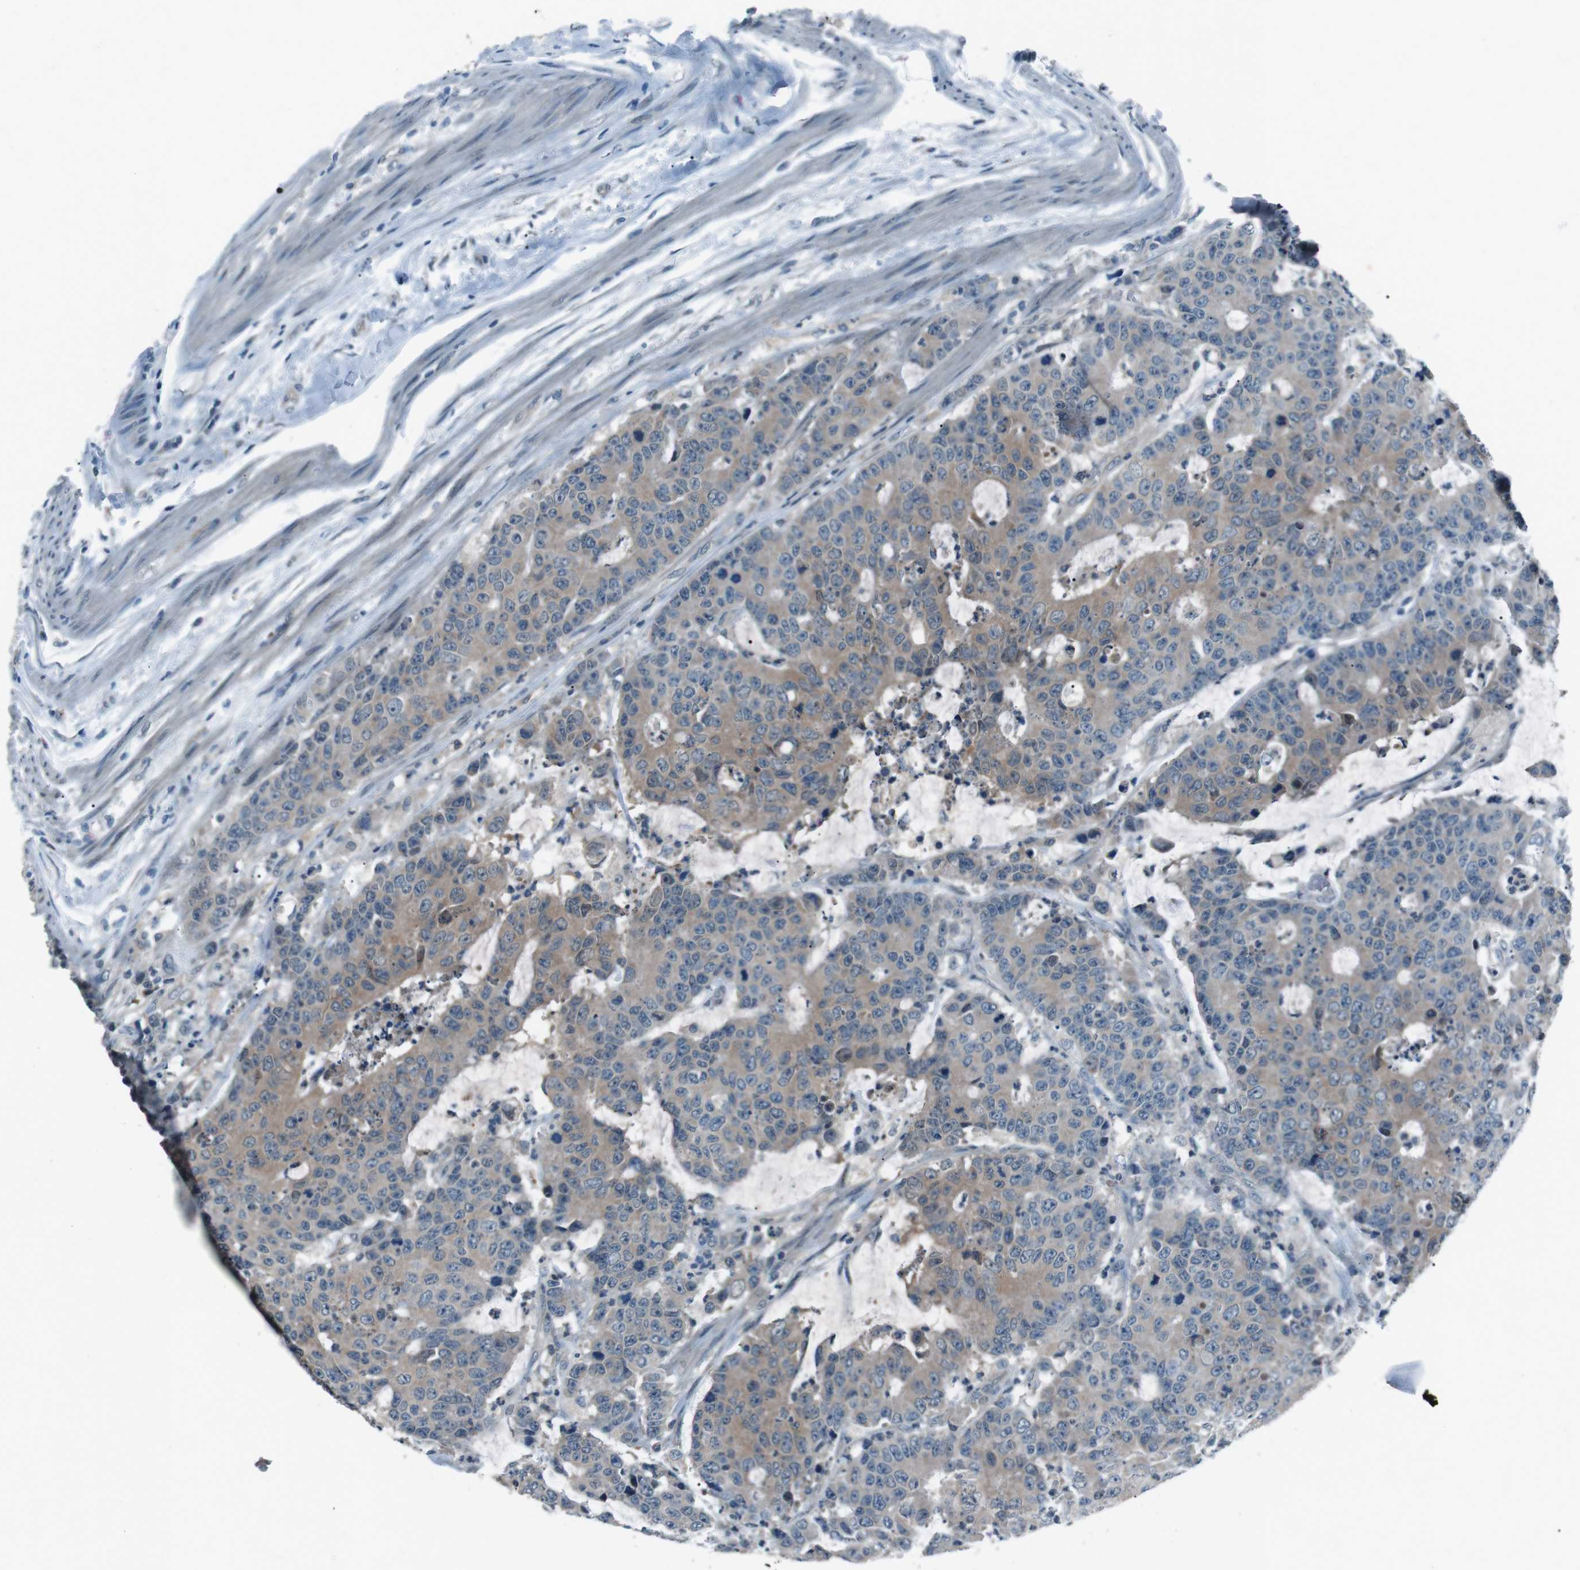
{"staining": {"intensity": "weak", "quantity": "25%-75%", "location": "cytoplasmic/membranous"}, "tissue": "colorectal cancer", "cell_type": "Tumor cells", "image_type": "cancer", "snomed": [{"axis": "morphology", "description": "Adenocarcinoma, NOS"}, {"axis": "topography", "description": "Colon"}], "caption": "Immunohistochemistry image of colorectal cancer stained for a protein (brown), which reveals low levels of weak cytoplasmic/membranous positivity in approximately 25%-75% of tumor cells.", "gene": "LRIG2", "patient": {"sex": "female", "age": 86}}